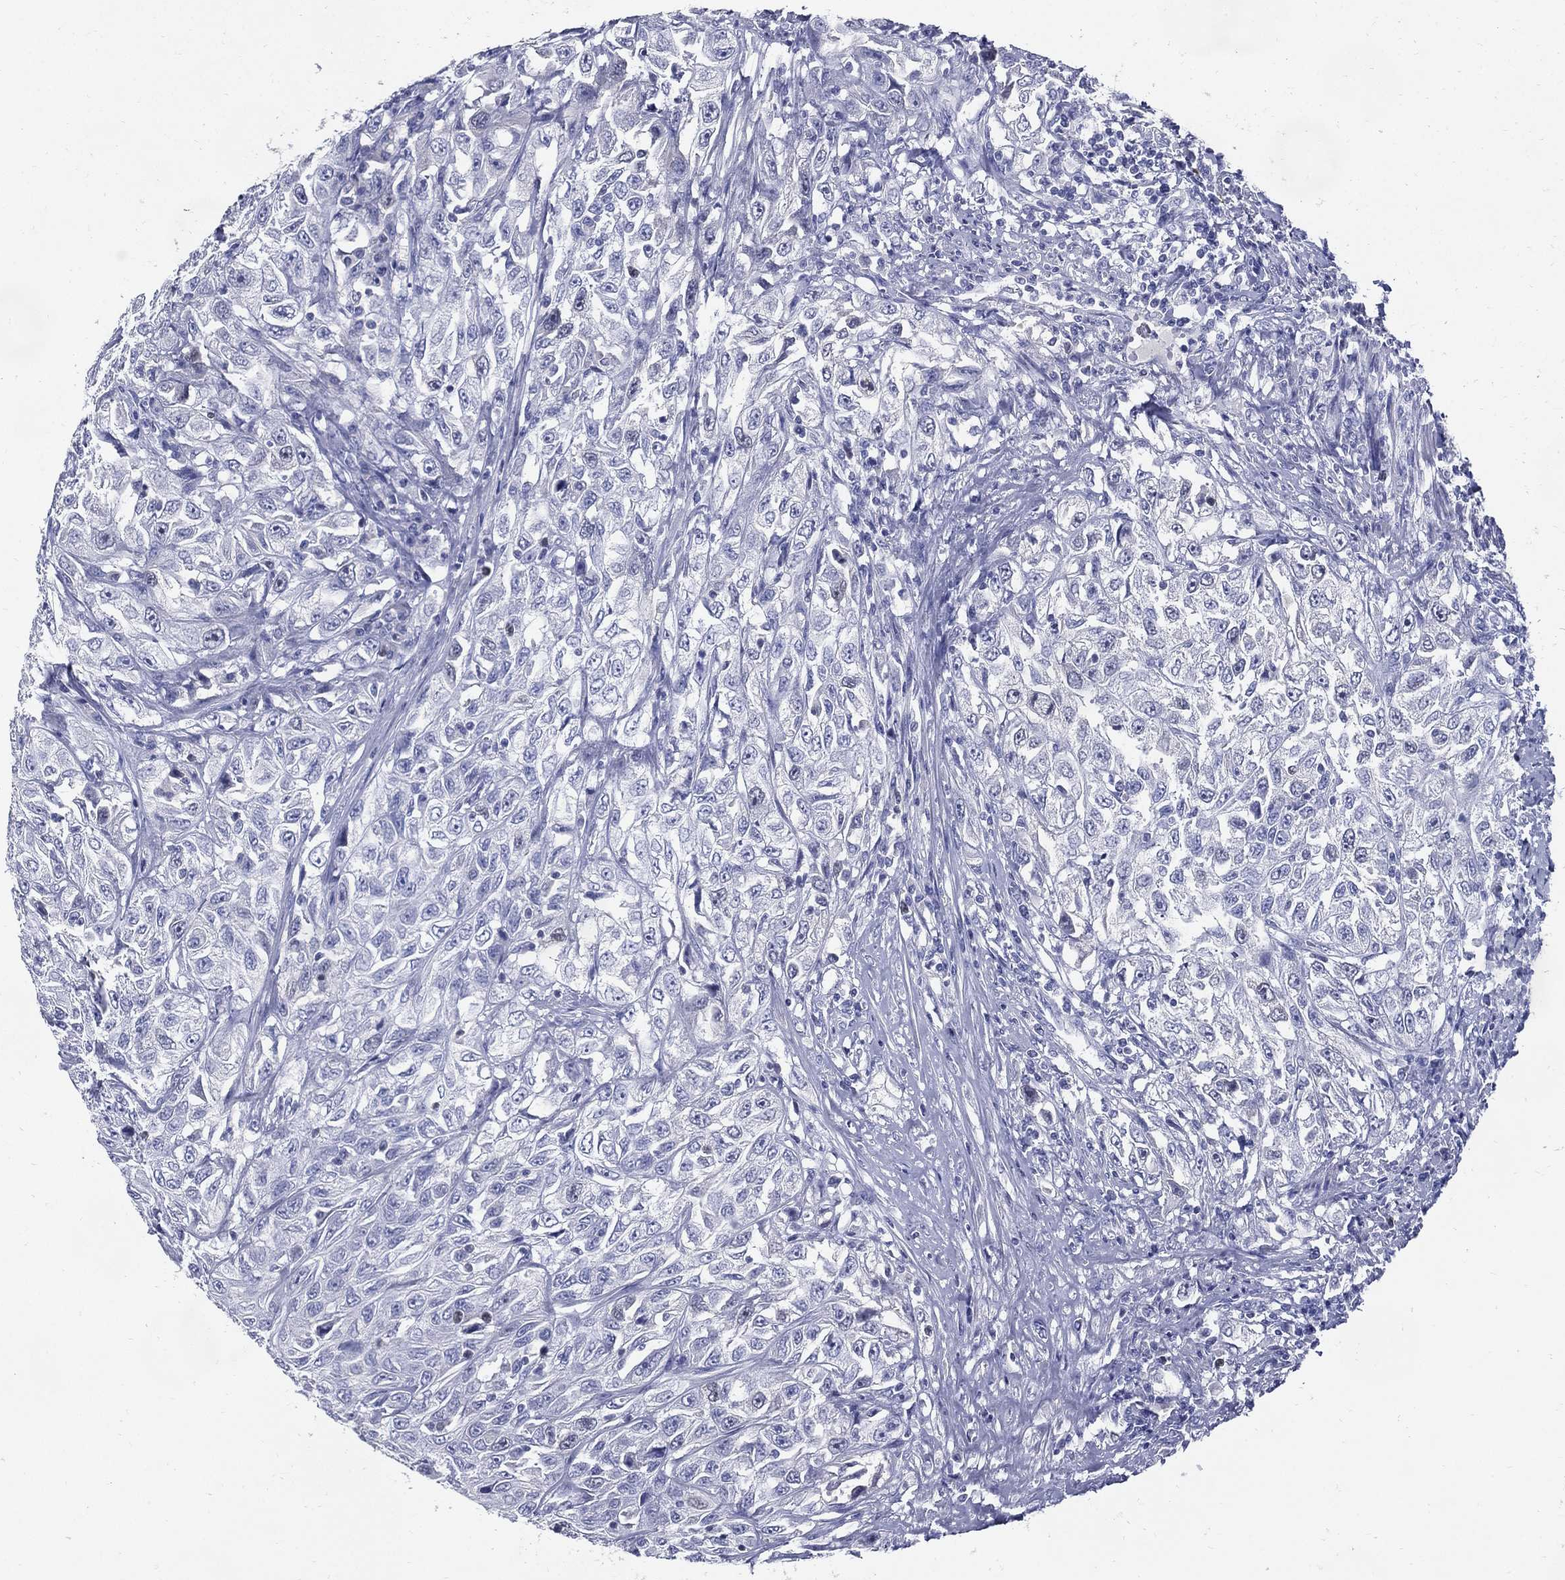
{"staining": {"intensity": "negative", "quantity": "none", "location": "none"}, "tissue": "urothelial cancer", "cell_type": "Tumor cells", "image_type": "cancer", "snomed": [{"axis": "morphology", "description": "Urothelial carcinoma, High grade"}, {"axis": "topography", "description": "Urinary bladder"}], "caption": "A photomicrograph of human urothelial carcinoma (high-grade) is negative for staining in tumor cells.", "gene": "KIF2C", "patient": {"sex": "female", "age": 56}}